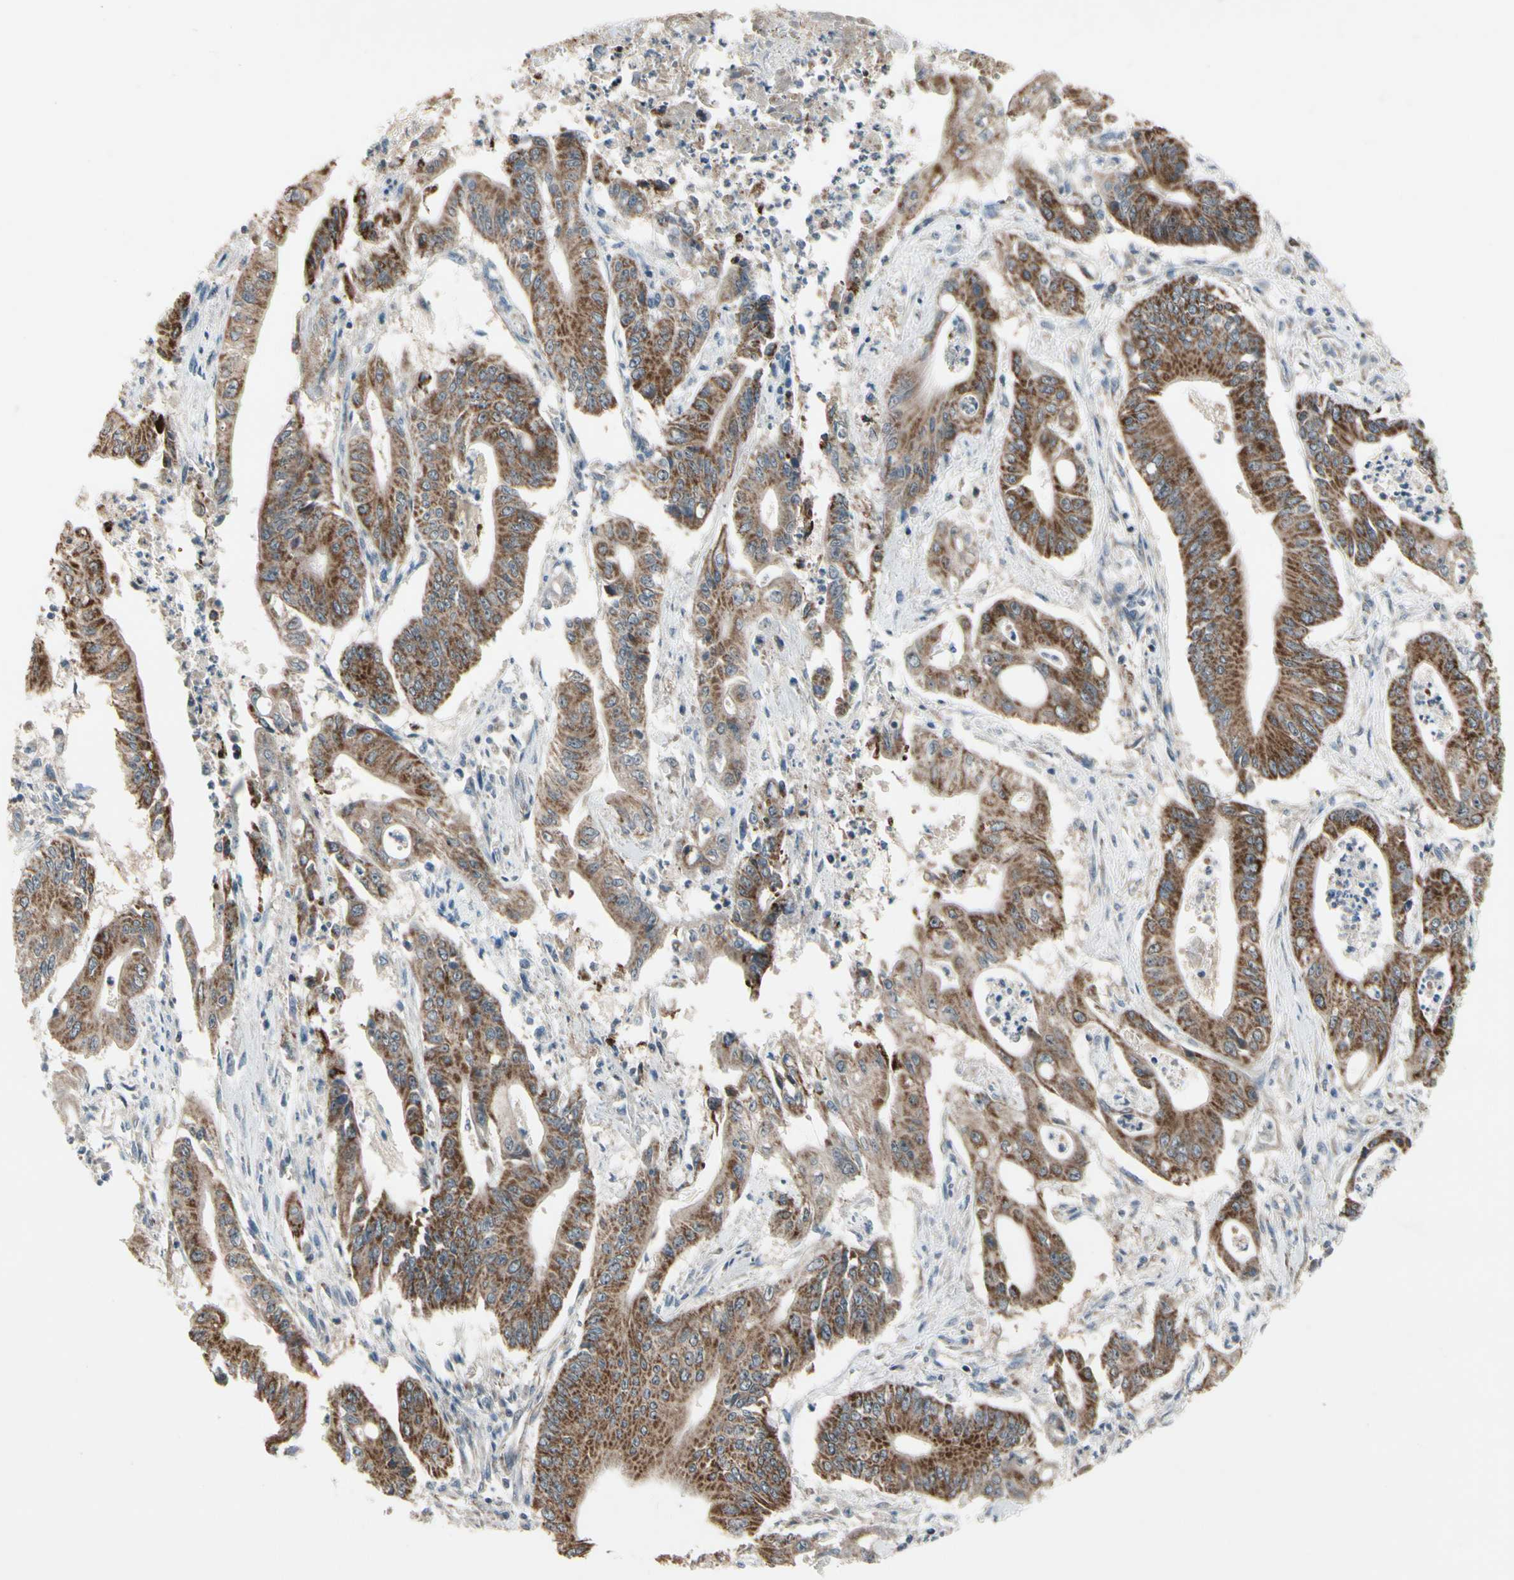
{"staining": {"intensity": "moderate", "quantity": ">75%", "location": "cytoplasmic/membranous"}, "tissue": "pancreatic cancer", "cell_type": "Tumor cells", "image_type": "cancer", "snomed": [{"axis": "morphology", "description": "Normal tissue, NOS"}, {"axis": "topography", "description": "Lymph node"}], "caption": "Pancreatic cancer stained with a protein marker reveals moderate staining in tumor cells.", "gene": "CPT1A", "patient": {"sex": "male", "age": 62}}